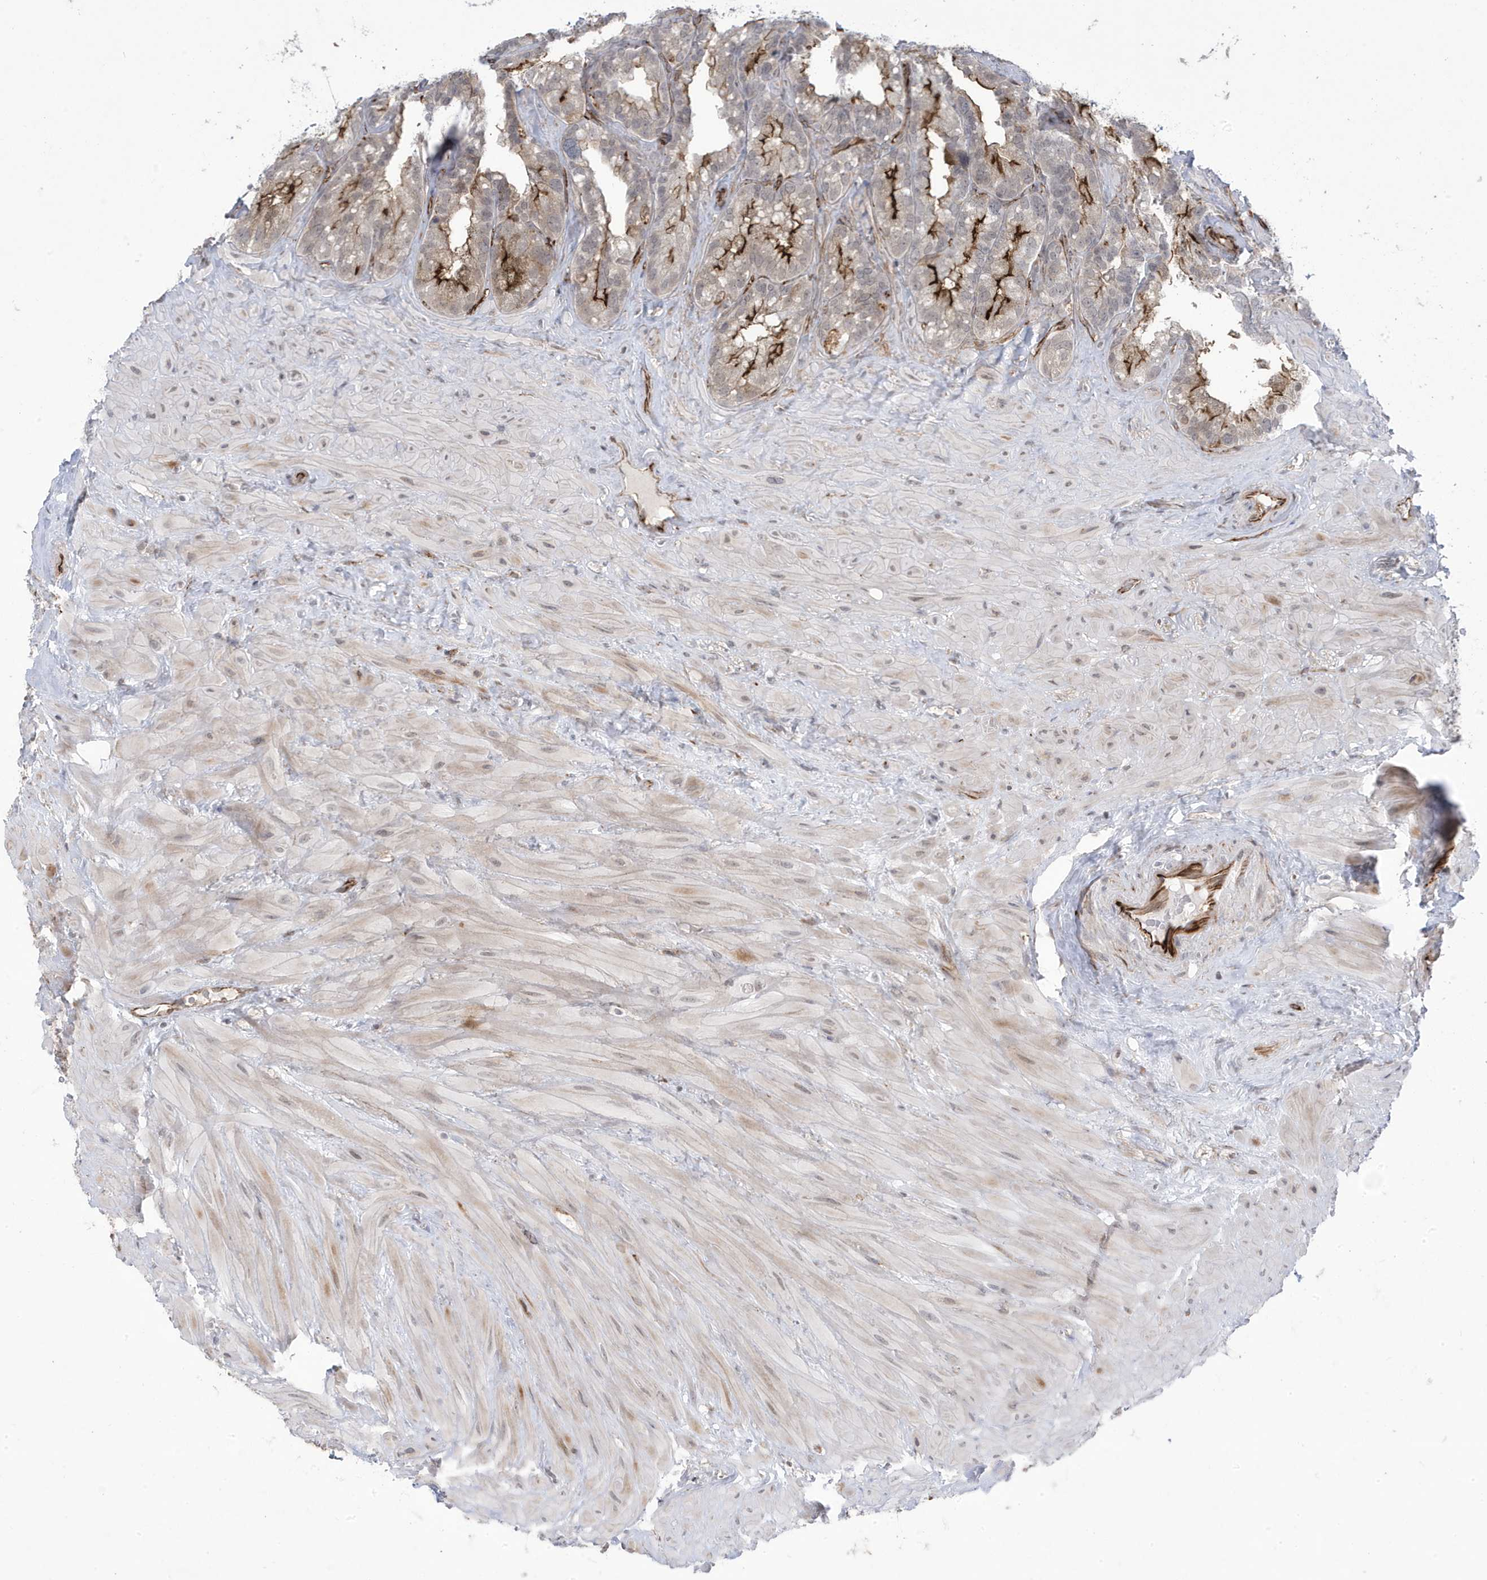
{"staining": {"intensity": "moderate", "quantity": "<25%", "location": "cytoplasmic/membranous"}, "tissue": "seminal vesicle", "cell_type": "Glandular cells", "image_type": "normal", "snomed": [{"axis": "morphology", "description": "Normal tissue, NOS"}, {"axis": "topography", "description": "Prostate"}, {"axis": "topography", "description": "Seminal veicle"}], "caption": "Approximately <25% of glandular cells in benign seminal vesicle demonstrate moderate cytoplasmic/membranous protein positivity as visualized by brown immunohistochemical staining.", "gene": "ADAMTSL3", "patient": {"sex": "male", "age": 68}}